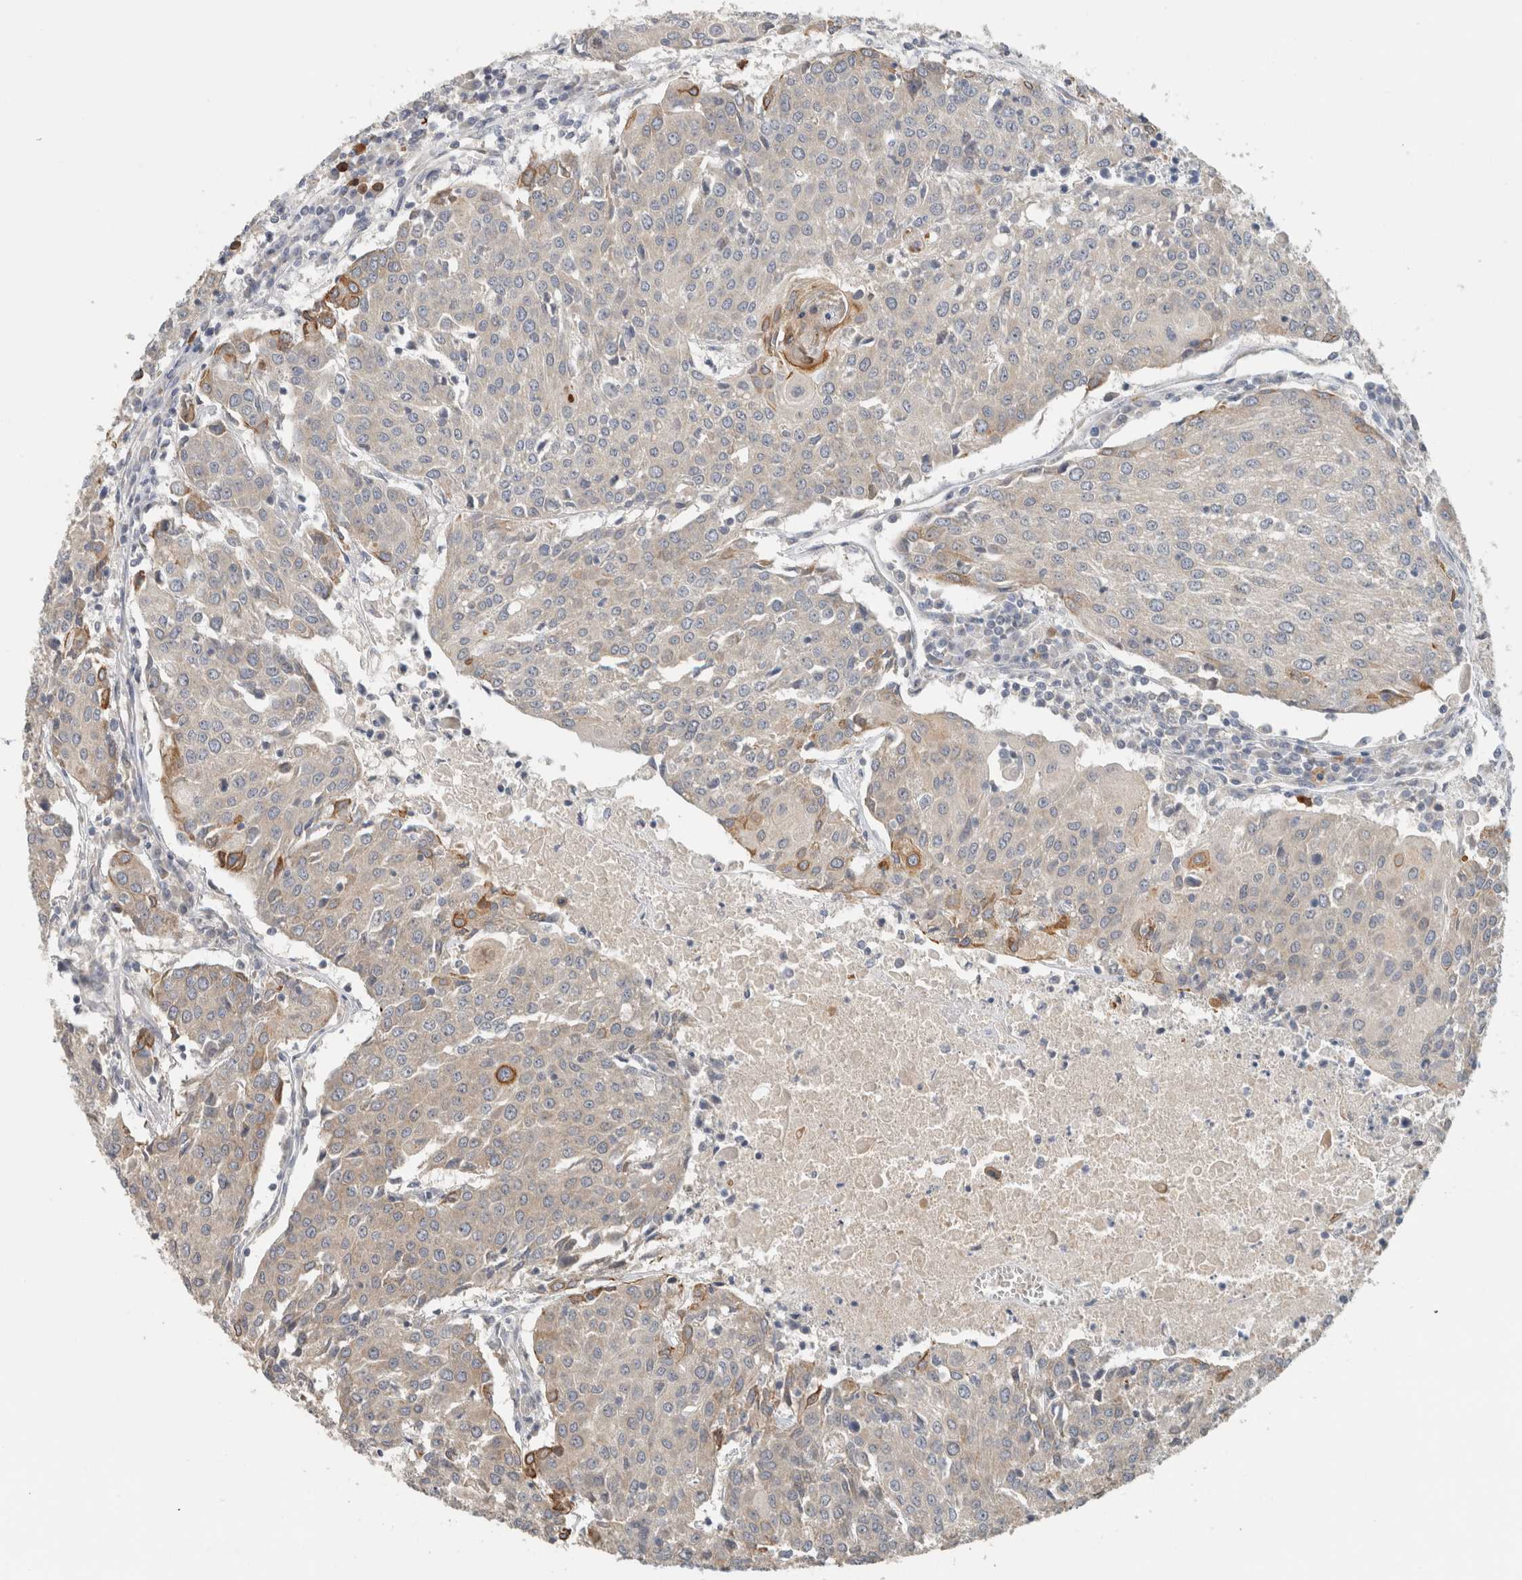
{"staining": {"intensity": "moderate", "quantity": "<25%", "location": "cytoplasmic/membranous"}, "tissue": "urothelial cancer", "cell_type": "Tumor cells", "image_type": "cancer", "snomed": [{"axis": "morphology", "description": "Urothelial carcinoma, High grade"}, {"axis": "topography", "description": "Urinary bladder"}], "caption": "IHC staining of urothelial carcinoma (high-grade), which exhibits low levels of moderate cytoplasmic/membranous staining in about <25% of tumor cells indicating moderate cytoplasmic/membranous protein staining. The staining was performed using DAB (brown) for protein detection and nuclei were counterstained in hematoxylin (blue).", "gene": "PUM1", "patient": {"sex": "female", "age": 85}}